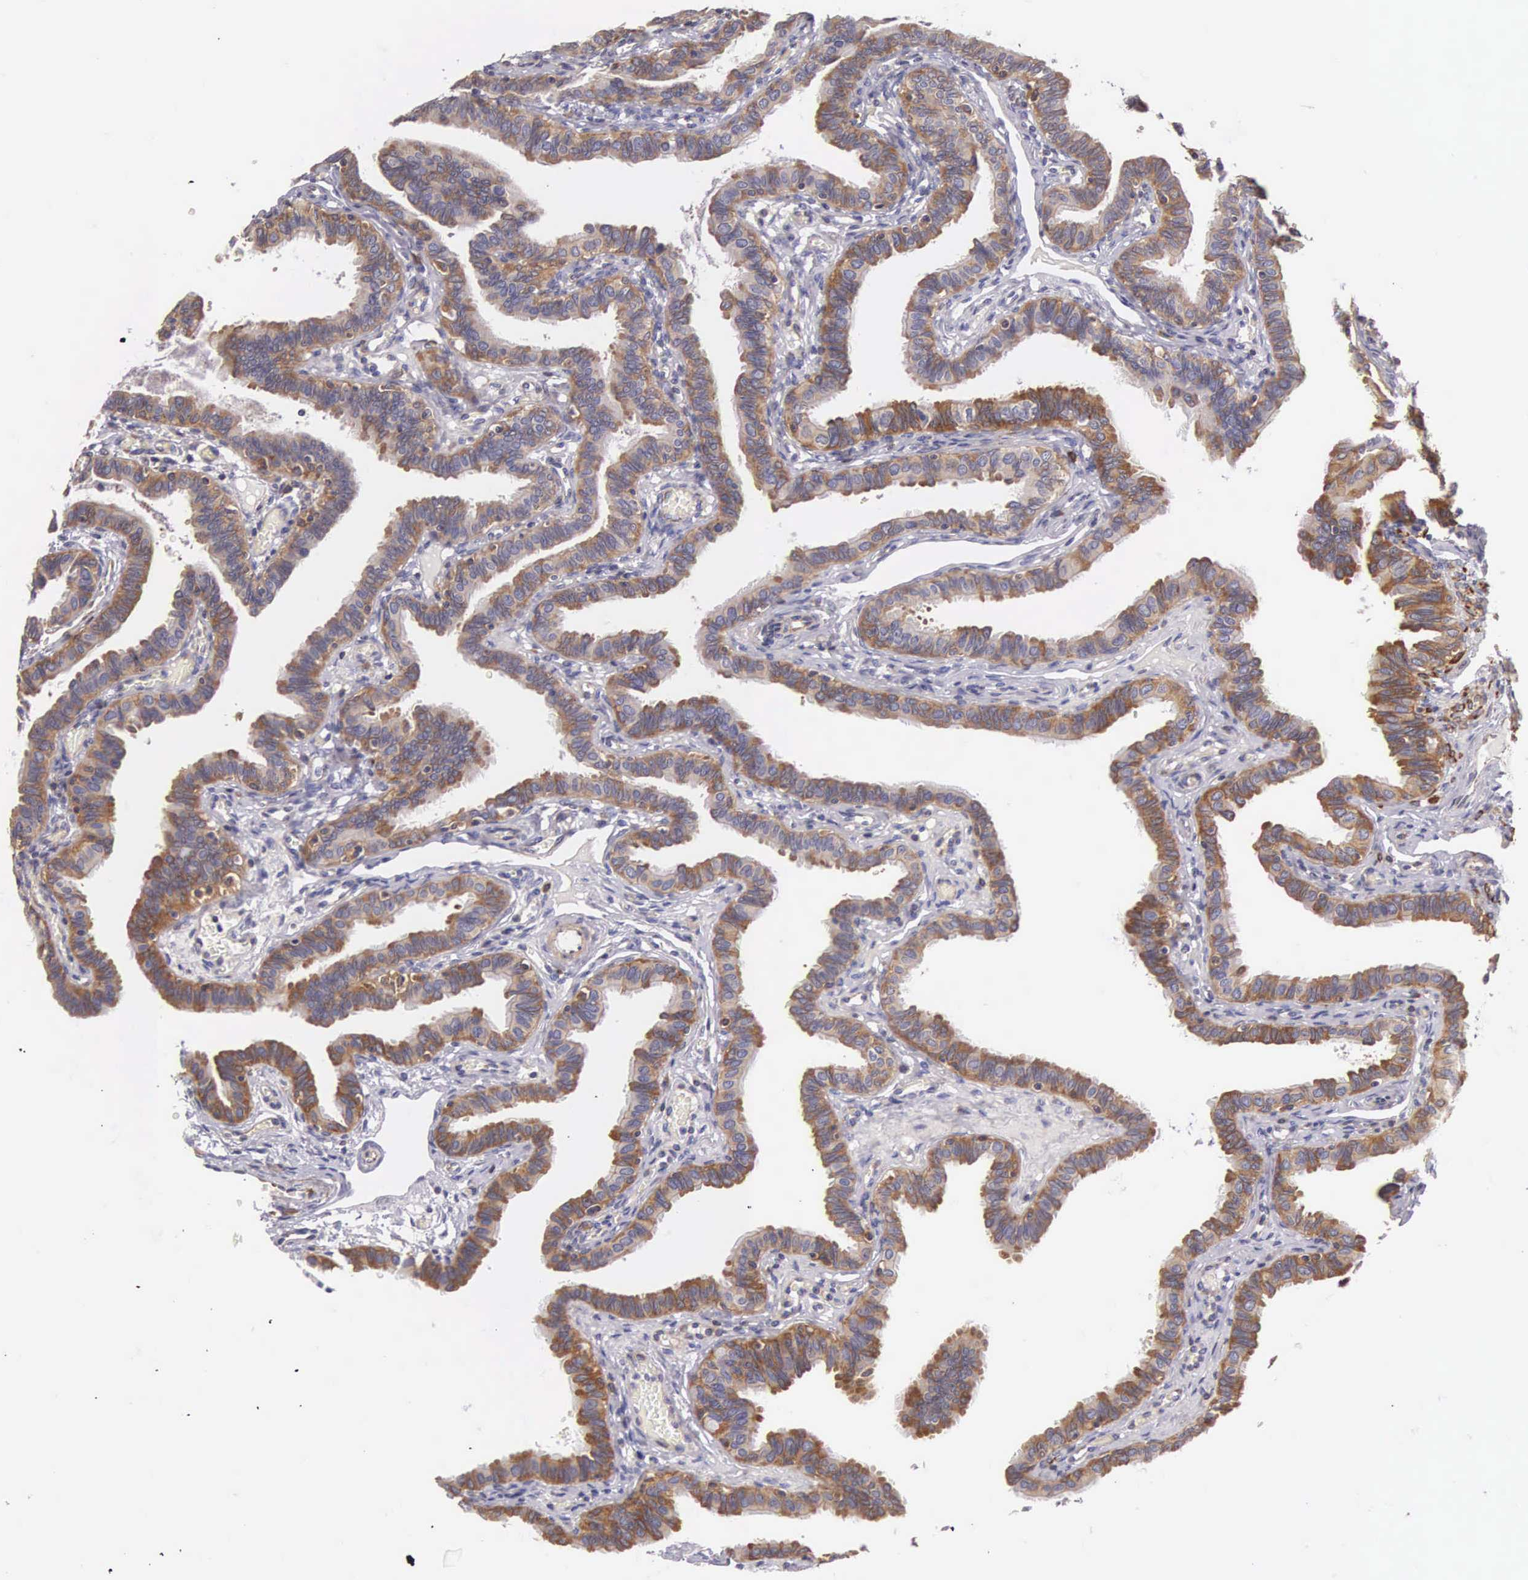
{"staining": {"intensity": "moderate", "quantity": "25%-75%", "location": "cytoplasmic/membranous"}, "tissue": "fallopian tube", "cell_type": "Glandular cells", "image_type": "normal", "snomed": [{"axis": "morphology", "description": "Normal tissue, NOS"}, {"axis": "topography", "description": "Fallopian tube"}], "caption": "Protein staining by immunohistochemistry (IHC) displays moderate cytoplasmic/membranous staining in about 25%-75% of glandular cells in unremarkable fallopian tube.", "gene": "OSBPL3", "patient": {"sex": "female", "age": 38}}